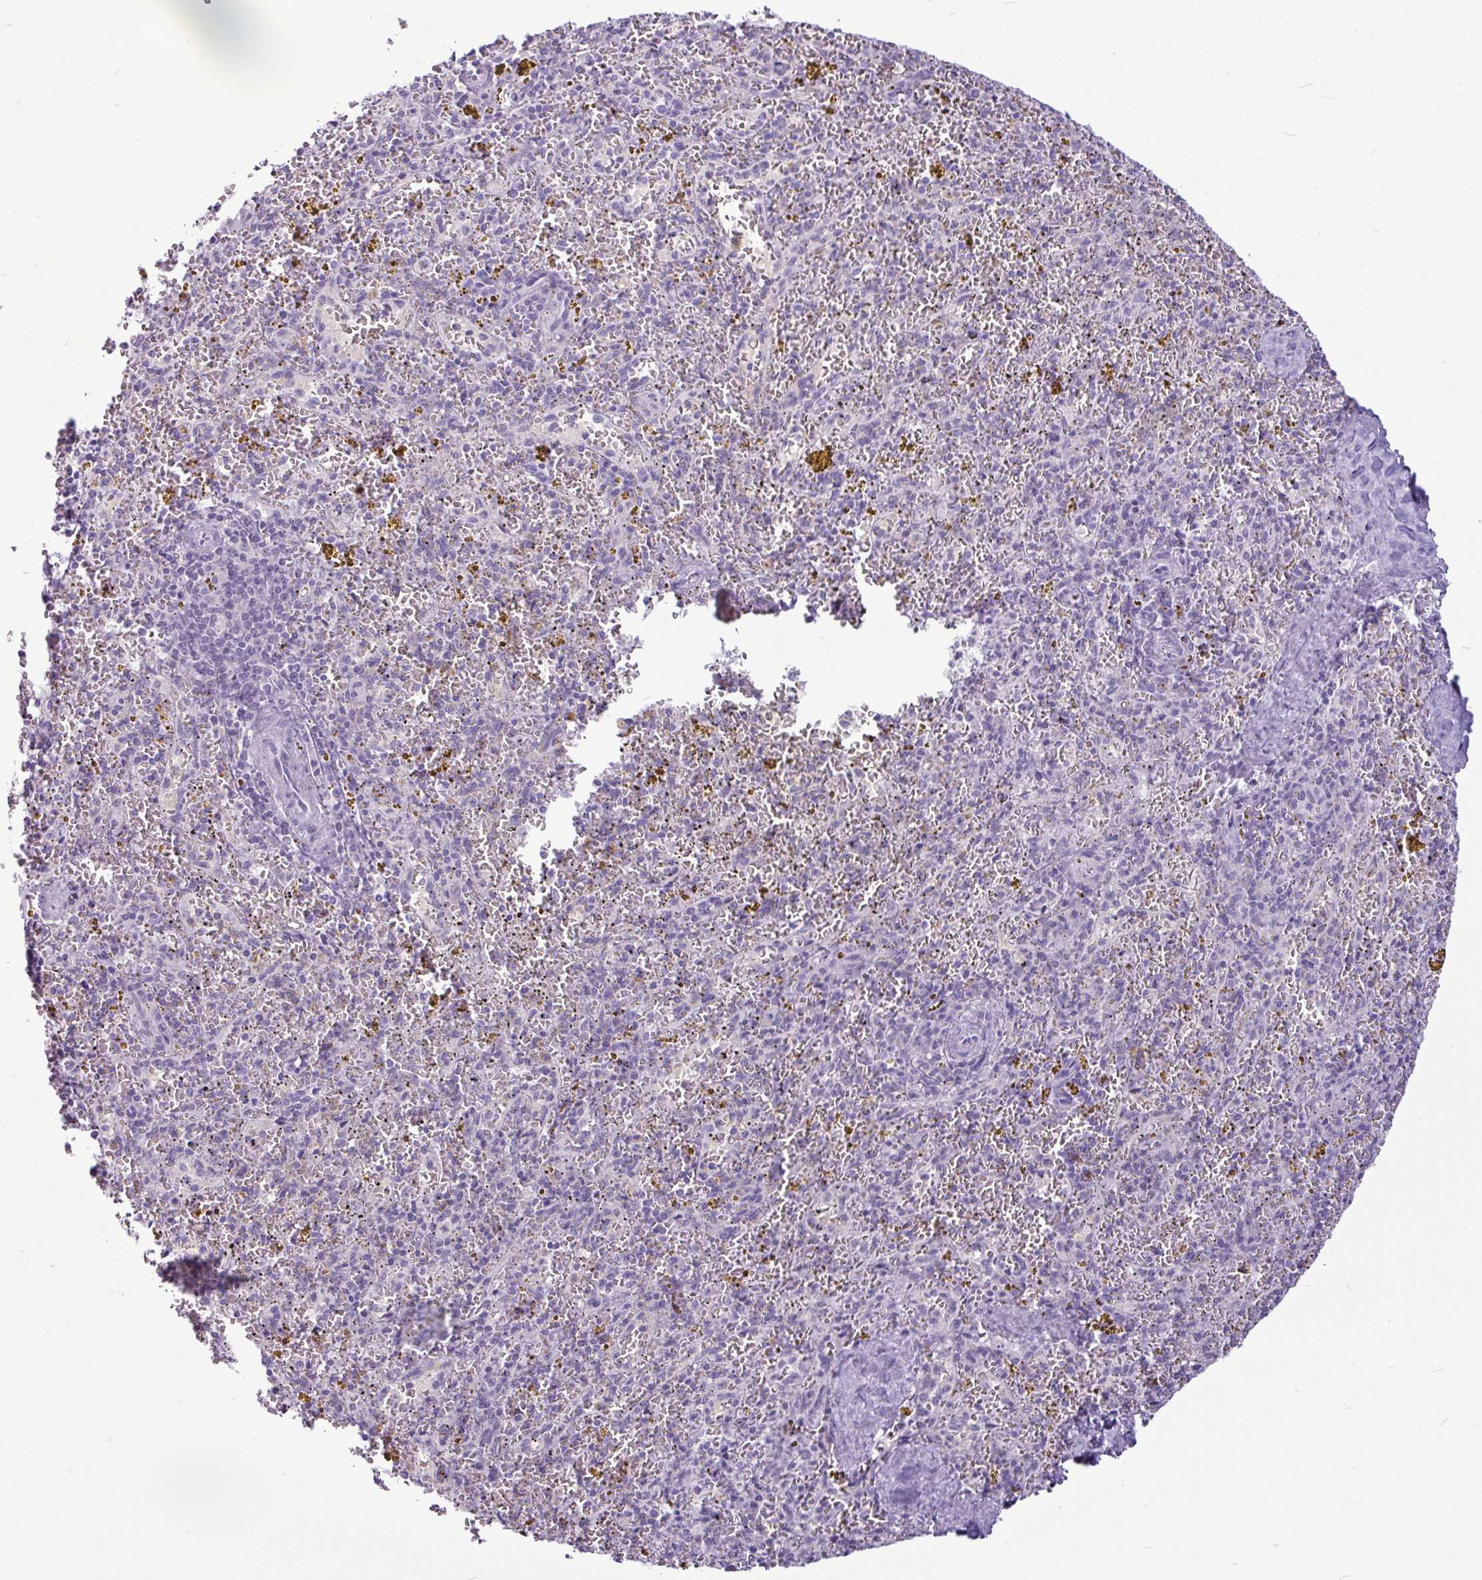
{"staining": {"intensity": "negative", "quantity": "none", "location": "none"}, "tissue": "spleen", "cell_type": "Cells in red pulp", "image_type": "normal", "snomed": [{"axis": "morphology", "description": "Normal tissue, NOS"}, {"axis": "topography", "description": "Spleen"}], "caption": "The immunohistochemistry (IHC) image has no significant positivity in cells in red pulp of spleen.", "gene": "AMY2A", "patient": {"sex": "male", "age": 57}}